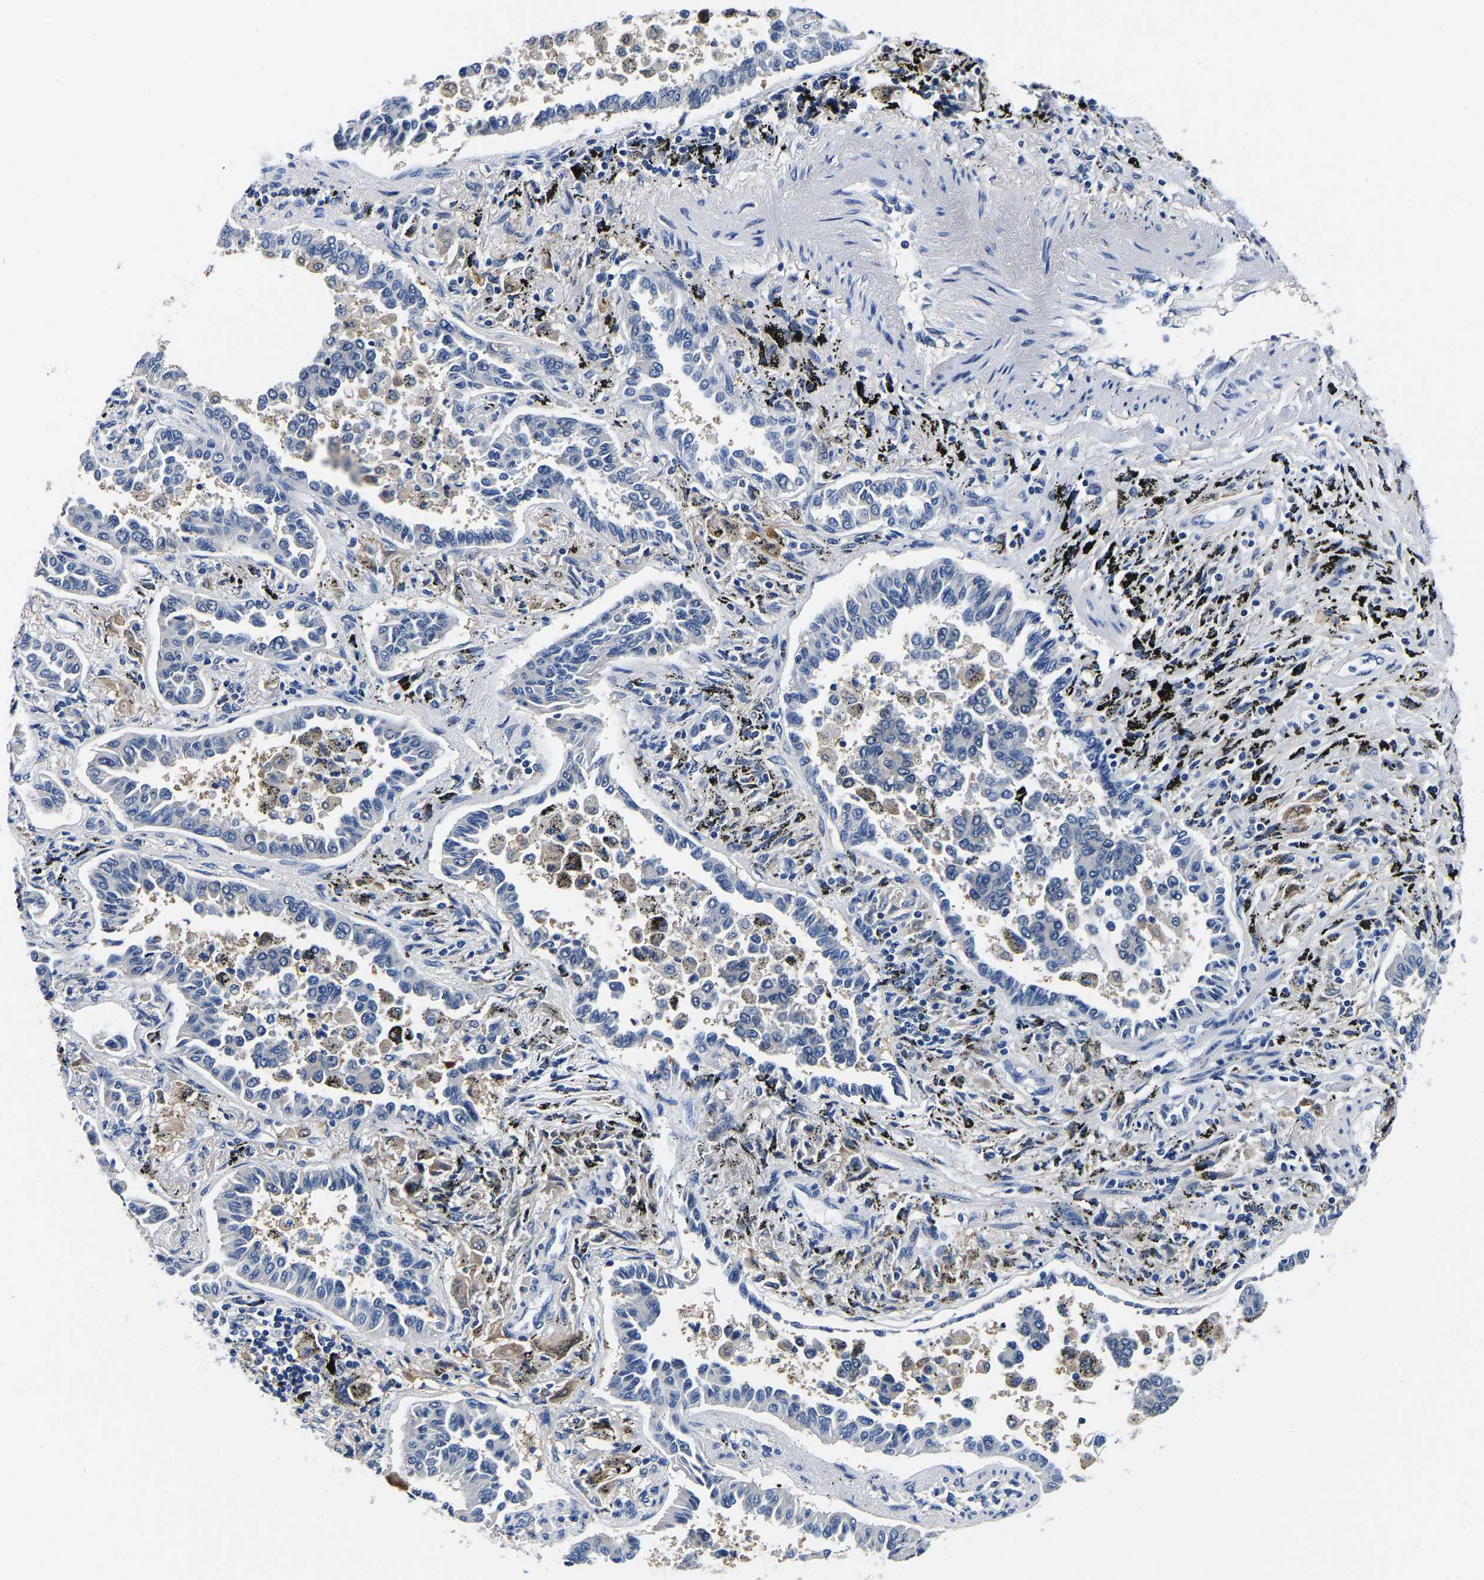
{"staining": {"intensity": "negative", "quantity": "none", "location": "none"}, "tissue": "lung cancer", "cell_type": "Tumor cells", "image_type": "cancer", "snomed": [{"axis": "morphology", "description": "Normal tissue, NOS"}, {"axis": "morphology", "description": "Adenocarcinoma, NOS"}, {"axis": "topography", "description": "Lung"}], "caption": "Adenocarcinoma (lung) stained for a protein using immunohistochemistry (IHC) demonstrates no positivity tumor cells.", "gene": "ACO1", "patient": {"sex": "male", "age": 59}}